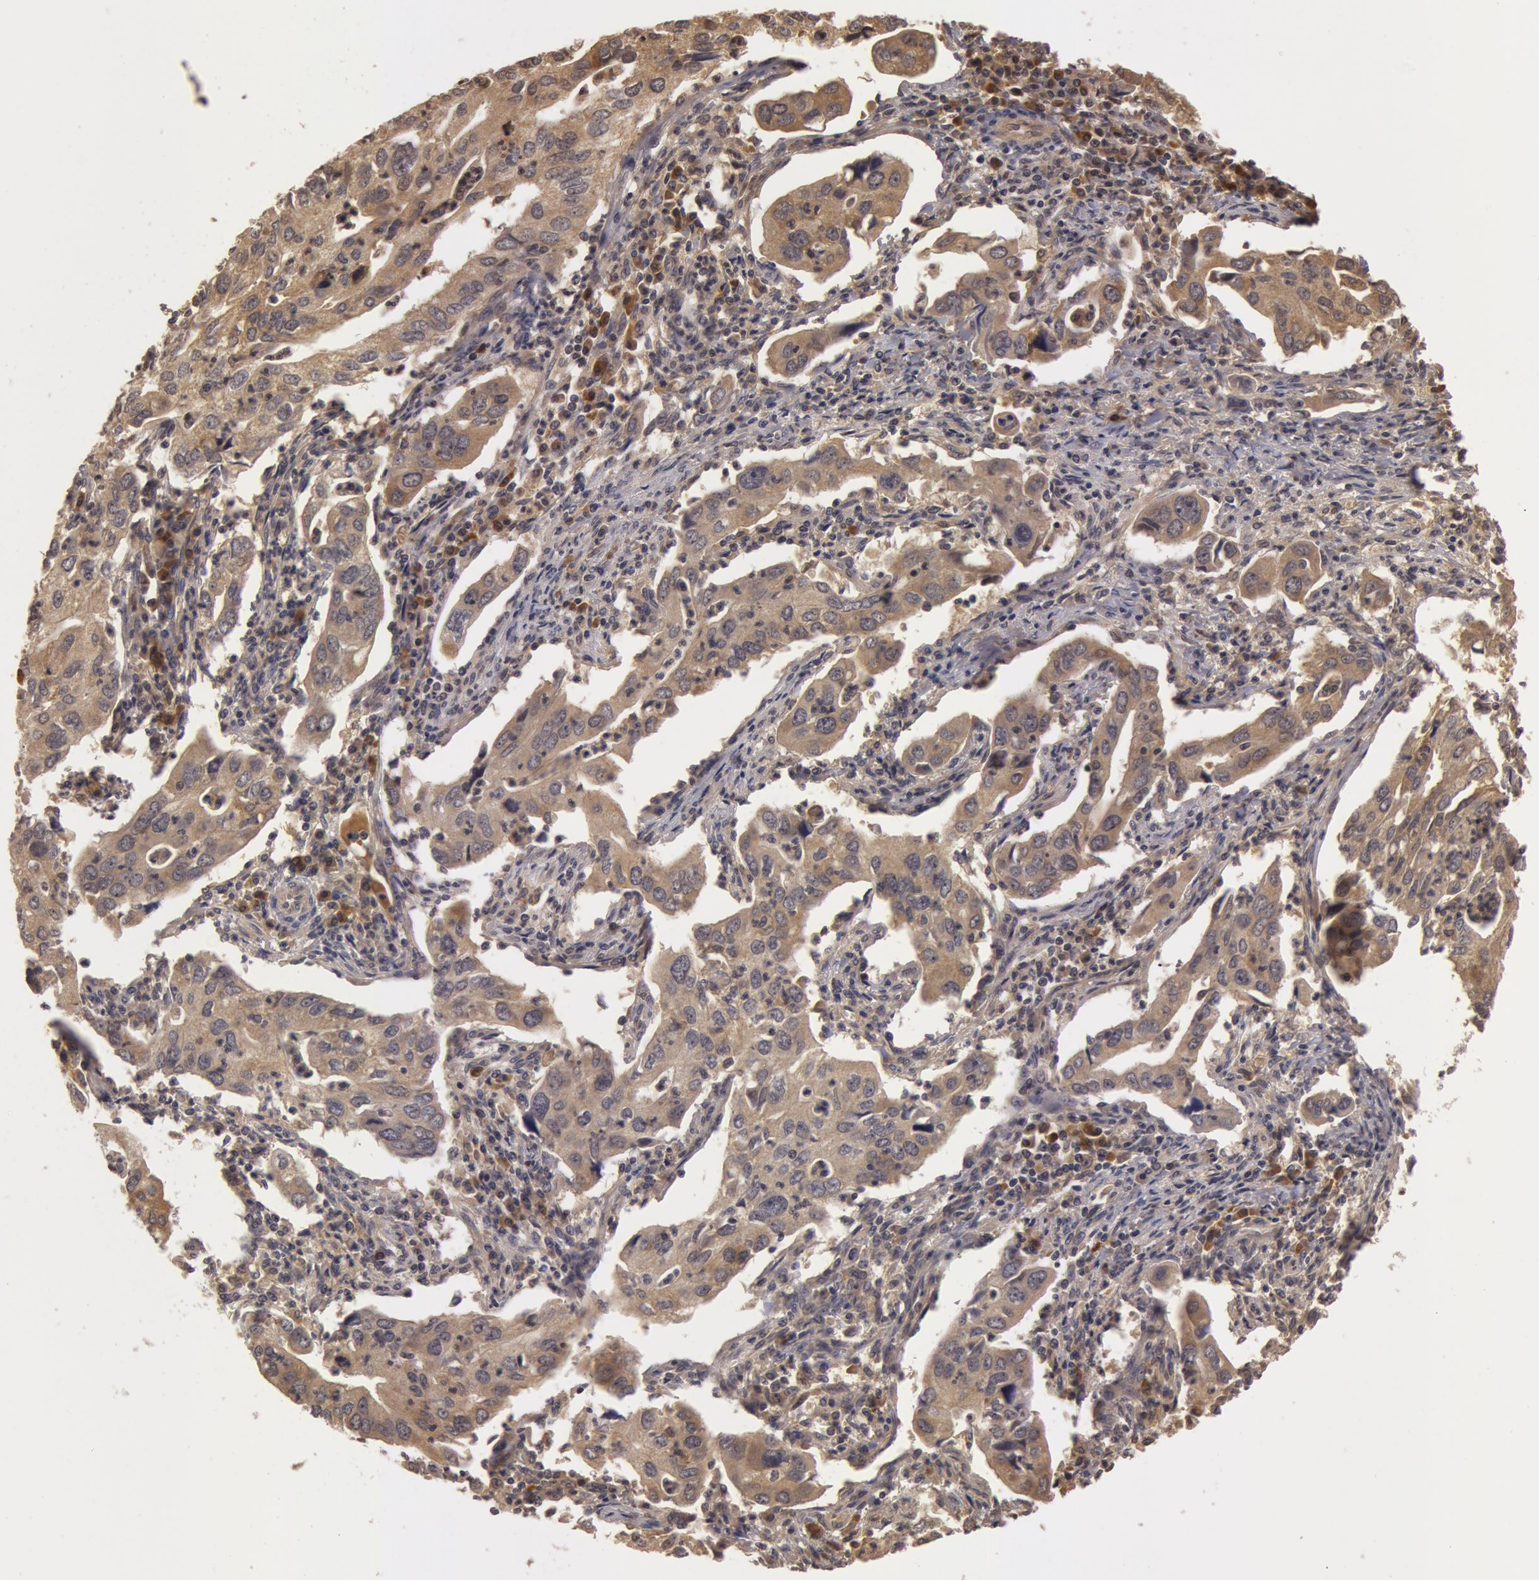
{"staining": {"intensity": "weak", "quantity": ">75%", "location": "cytoplasmic/membranous"}, "tissue": "lung cancer", "cell_type": "Tumor cells", "image_type": "cancer", "snomed": [{"axis": "morphology", "description": "Adenocarcinoma, NOS"}, {"axis": "topography", "description": "Lung"}], "caption": "Immunohistochemical staining of adenocarcinoma (lung) demonstrates weak cytoplasmic/membranous protein expression in about >75% of tumor cells.", "gene": "BCHE", "patient": {"sex": "male", "age": 48}}